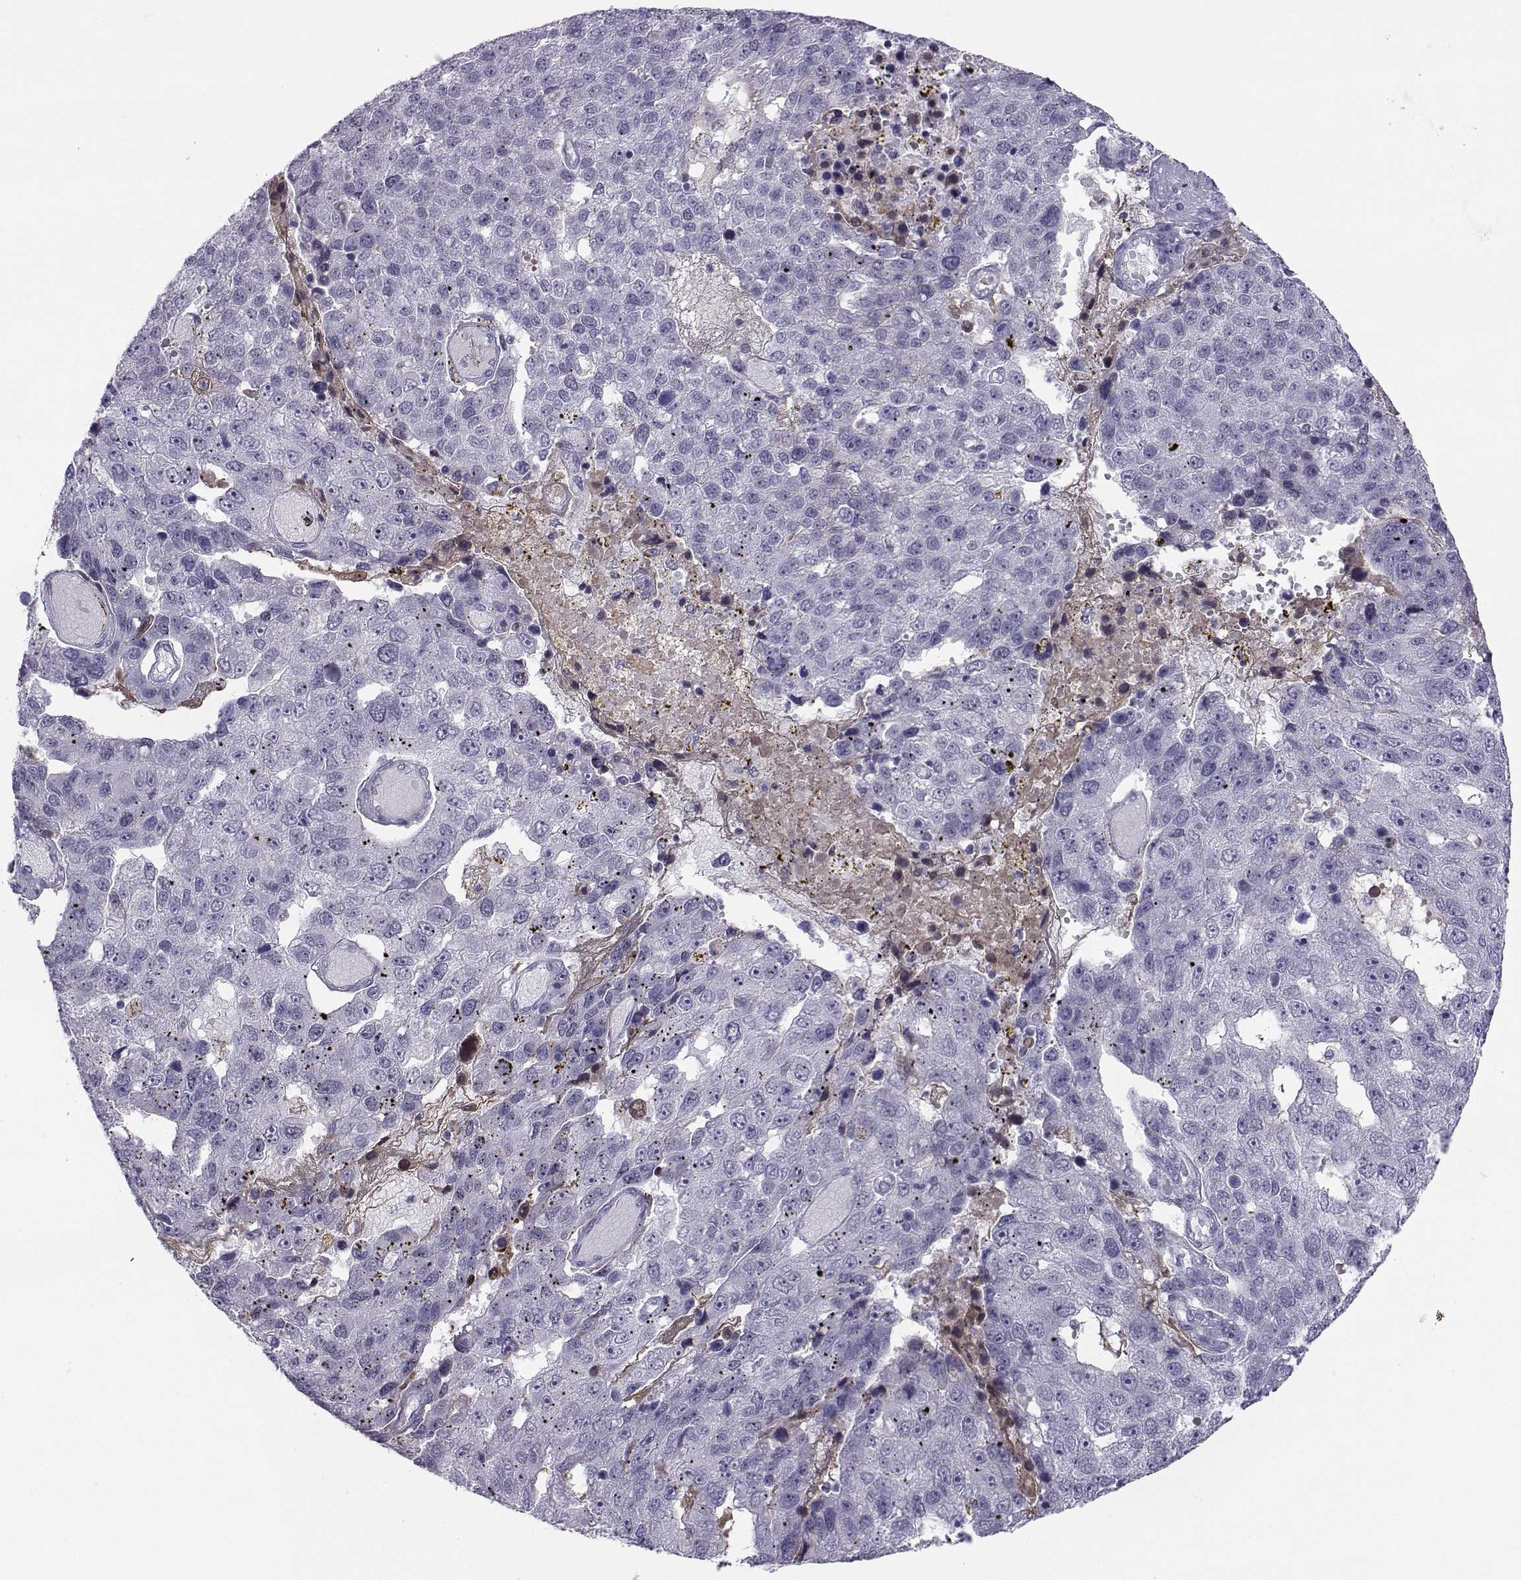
{"staining": {"intensity": "negative", "quantity": "none", "location": "none"}, "tissue": "pancreatic cancer", "cell_type": "Tumor cells", "image_type": "cancer", "snomed": [{"axis": "morphology", "description": "Adenocarcinoma, NOS"}, {"axis": "topography", "description": "Pancreas"}], "caption": "Adenocarcinoma (pancreatic) stained for a protein using immunohistochemistry (IHC) displays no positivity tumor cells.", "gene": "LHX1", "patient": {"sex": "female", "age": 61}}